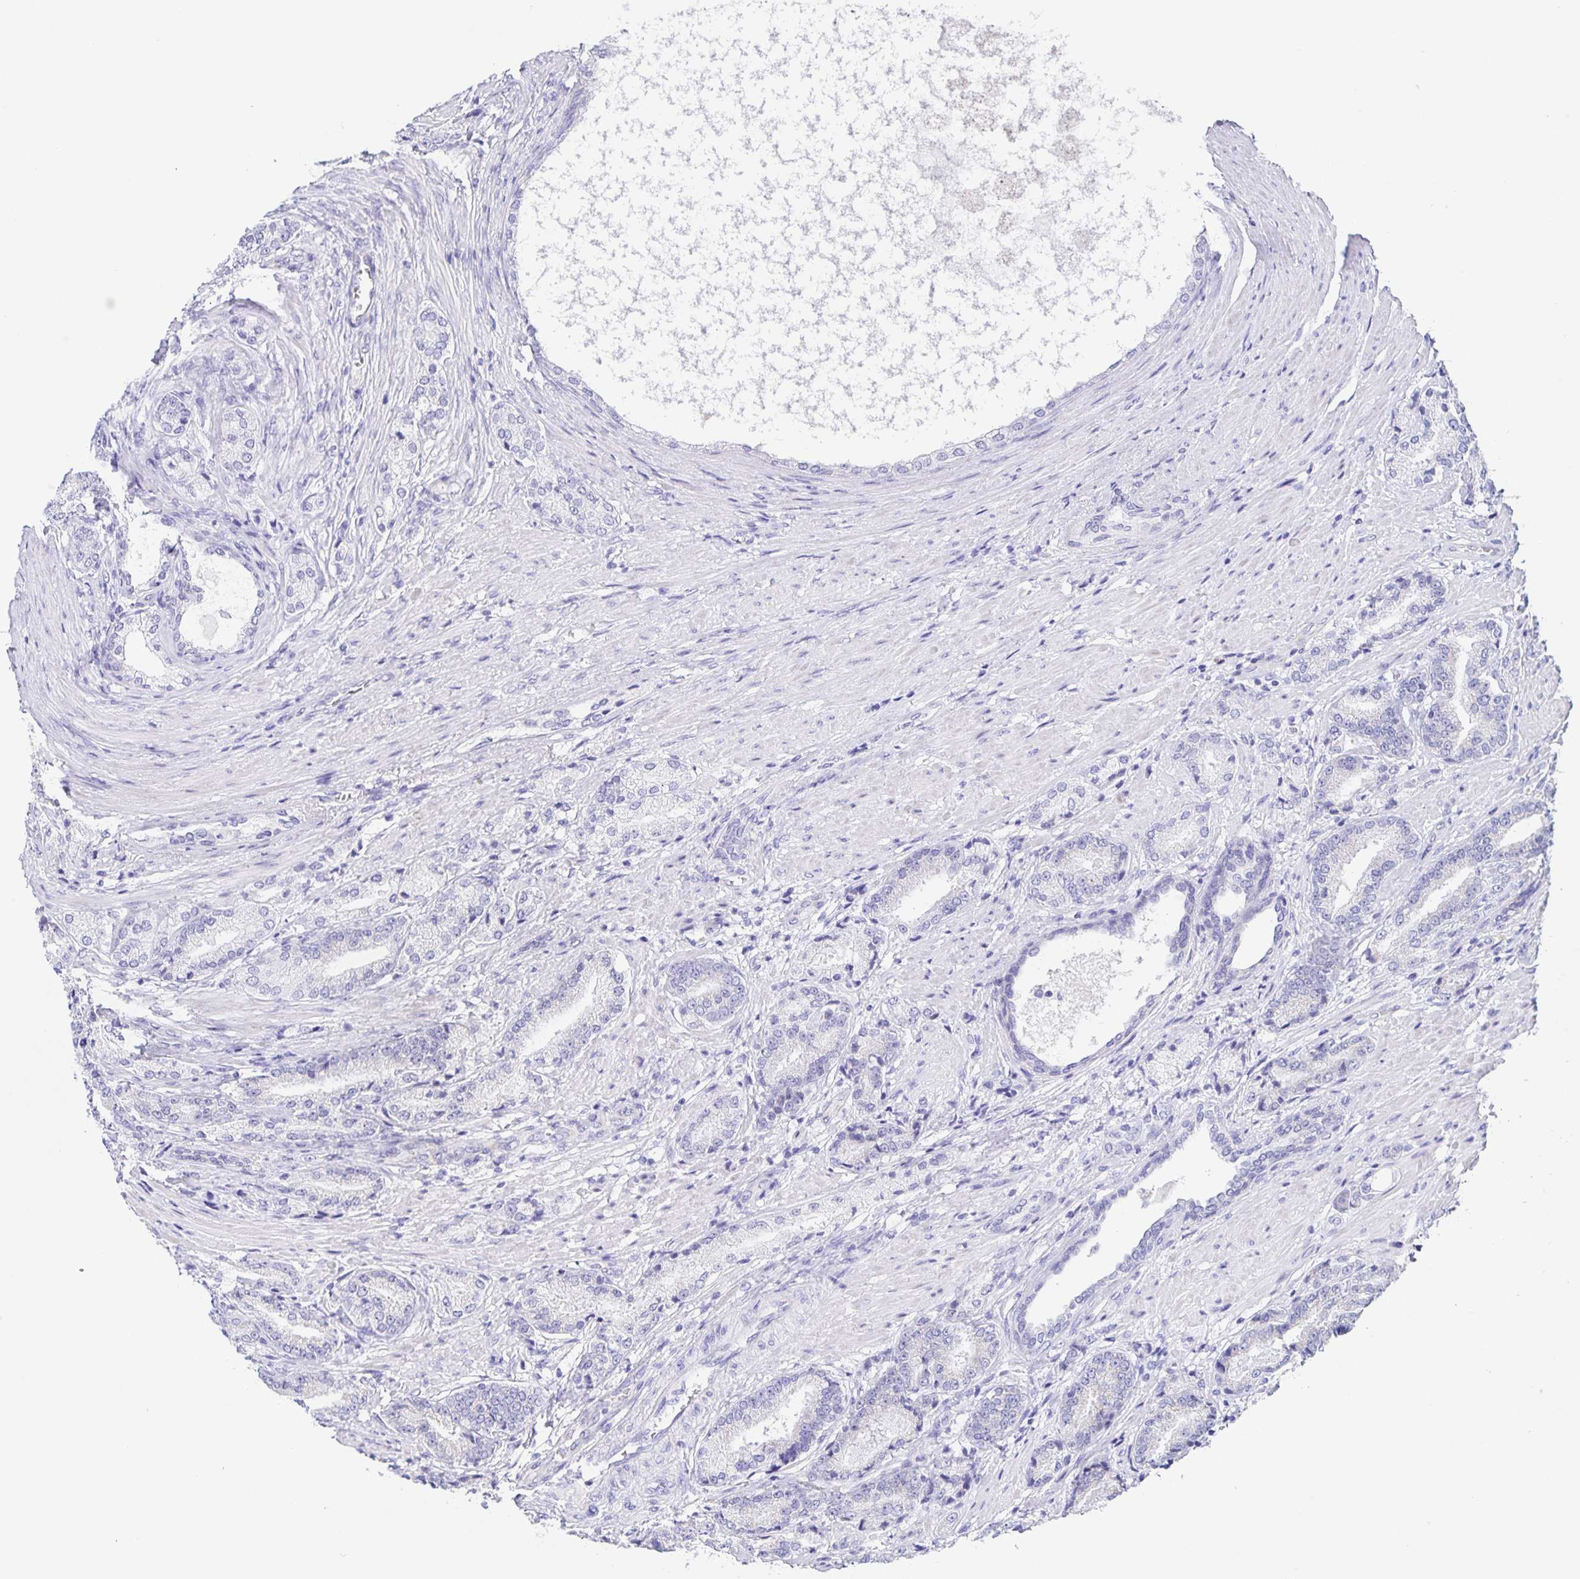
{"staining": {"intensity": "negative", "quantity": "none", "location": "none"}, "tissue": "prostate cancer", "cell_type": "Tumor cells", "image_type": "cancer", "snomed": [{"axis": "morphology", "description": "Adenocarcinoma, High grade"}, {"axis": "topography", "description": "Prostate and seminal vesicle, NOS"}], "caption": "Prostate cancer was stained to show a protein in brown. There is no significant staining in tumor cells. The staining was performed using DAB (3,3'-diaminobenzidine) to visualize the protein expression in brown, while the nuclei were stained in blue with hematoxylin (Magnification: 20x).", "gene": "DMBT1", "patient": {"sex": "male", "age": 61}}